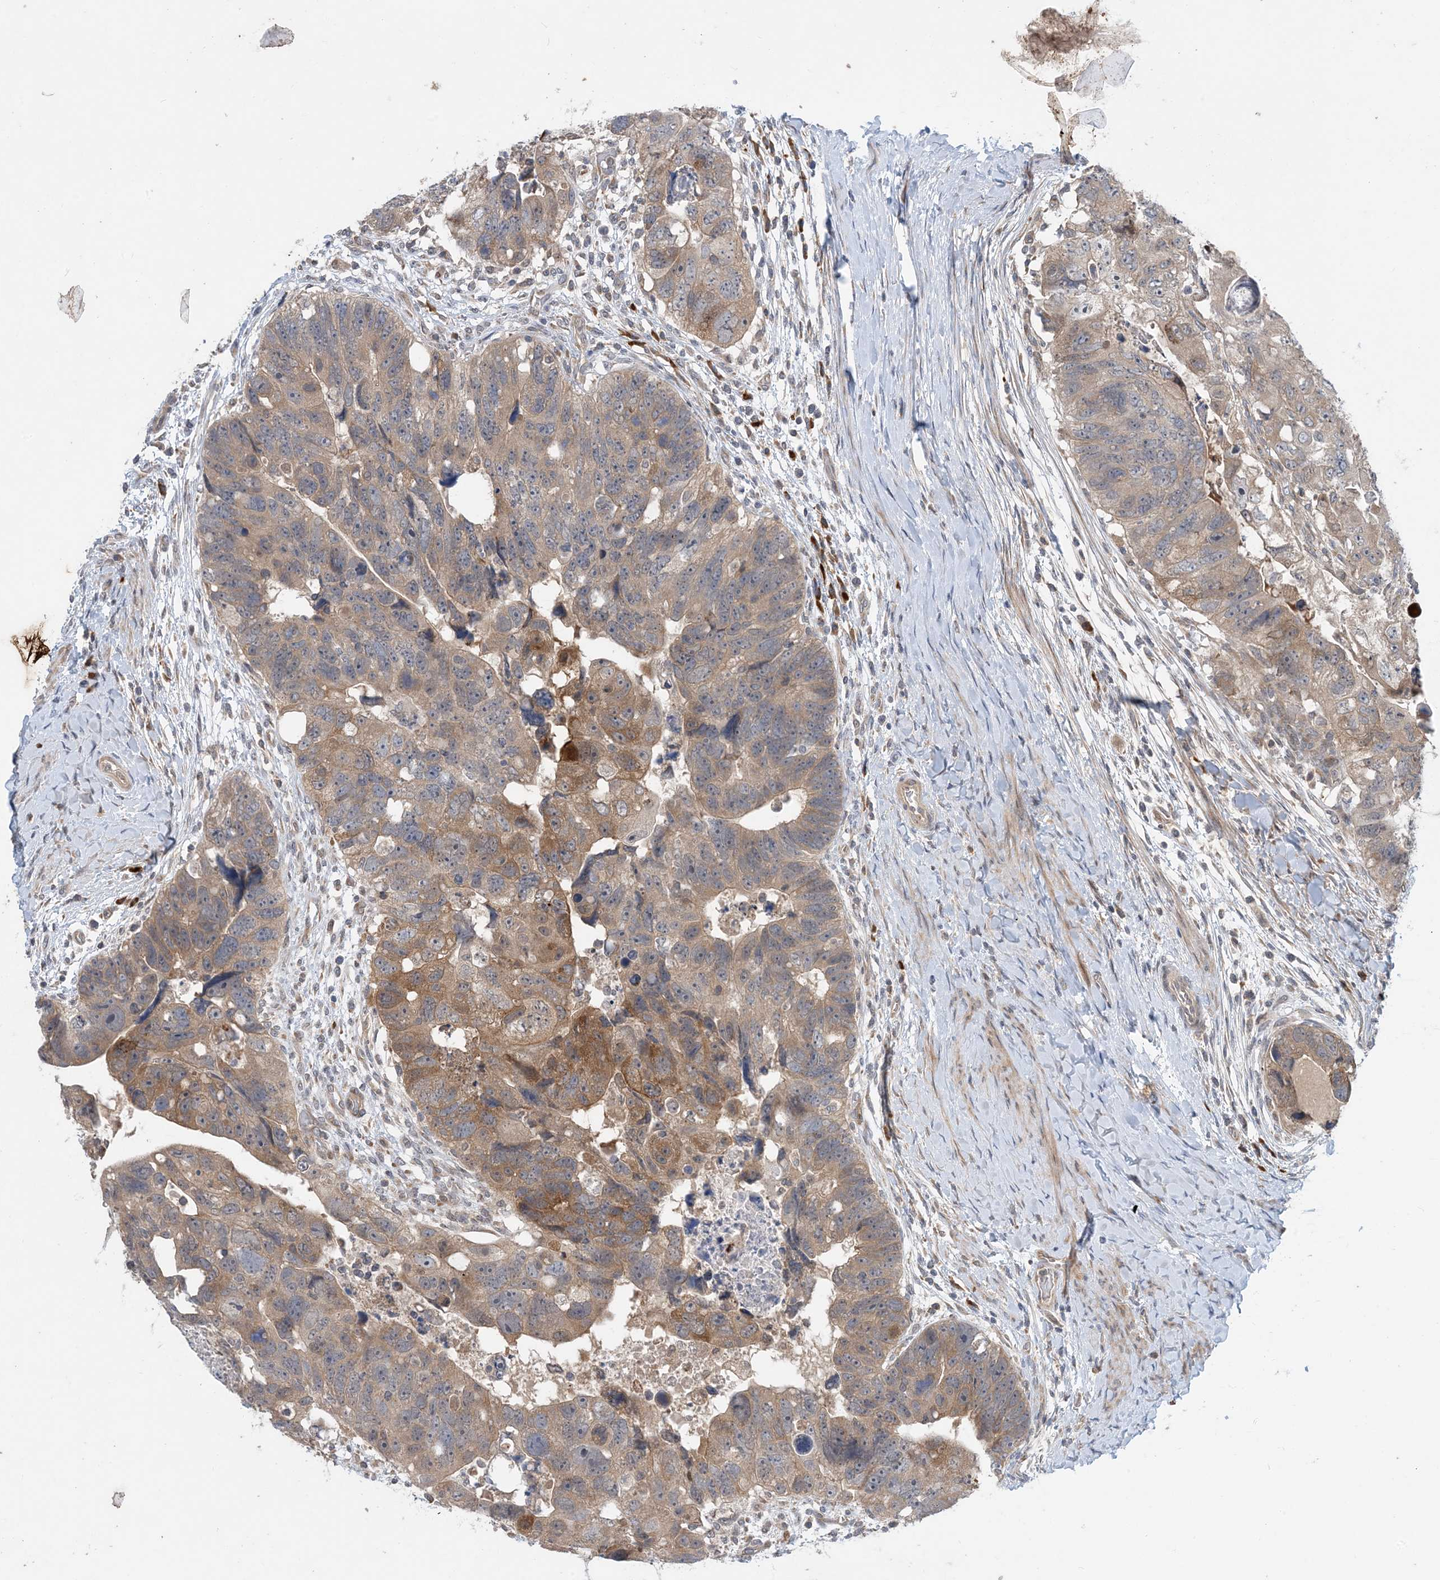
{"staining": {"intensity": "moderate", "quantity": "25%-75%", "location": "cytoplasmic/membranous"}, "tissue": "colorectal cancer", "cell_type": "Tumor cells", "image_type": "cancer", "snomed": [{"axis": "morphology", "description": "Adenocarcinoma, NOS"}, {"axis": "topography", "description": "Rectum"}], "caption": "Protein expression analysis of human adenocarcinoma (colorectal) reveals moderate cytoplasmic/membranous positivity in about 25%-75% of tumor cells.", "gene": "PHOSPHO2", "patient": {"sex": "male", "age": 59}}